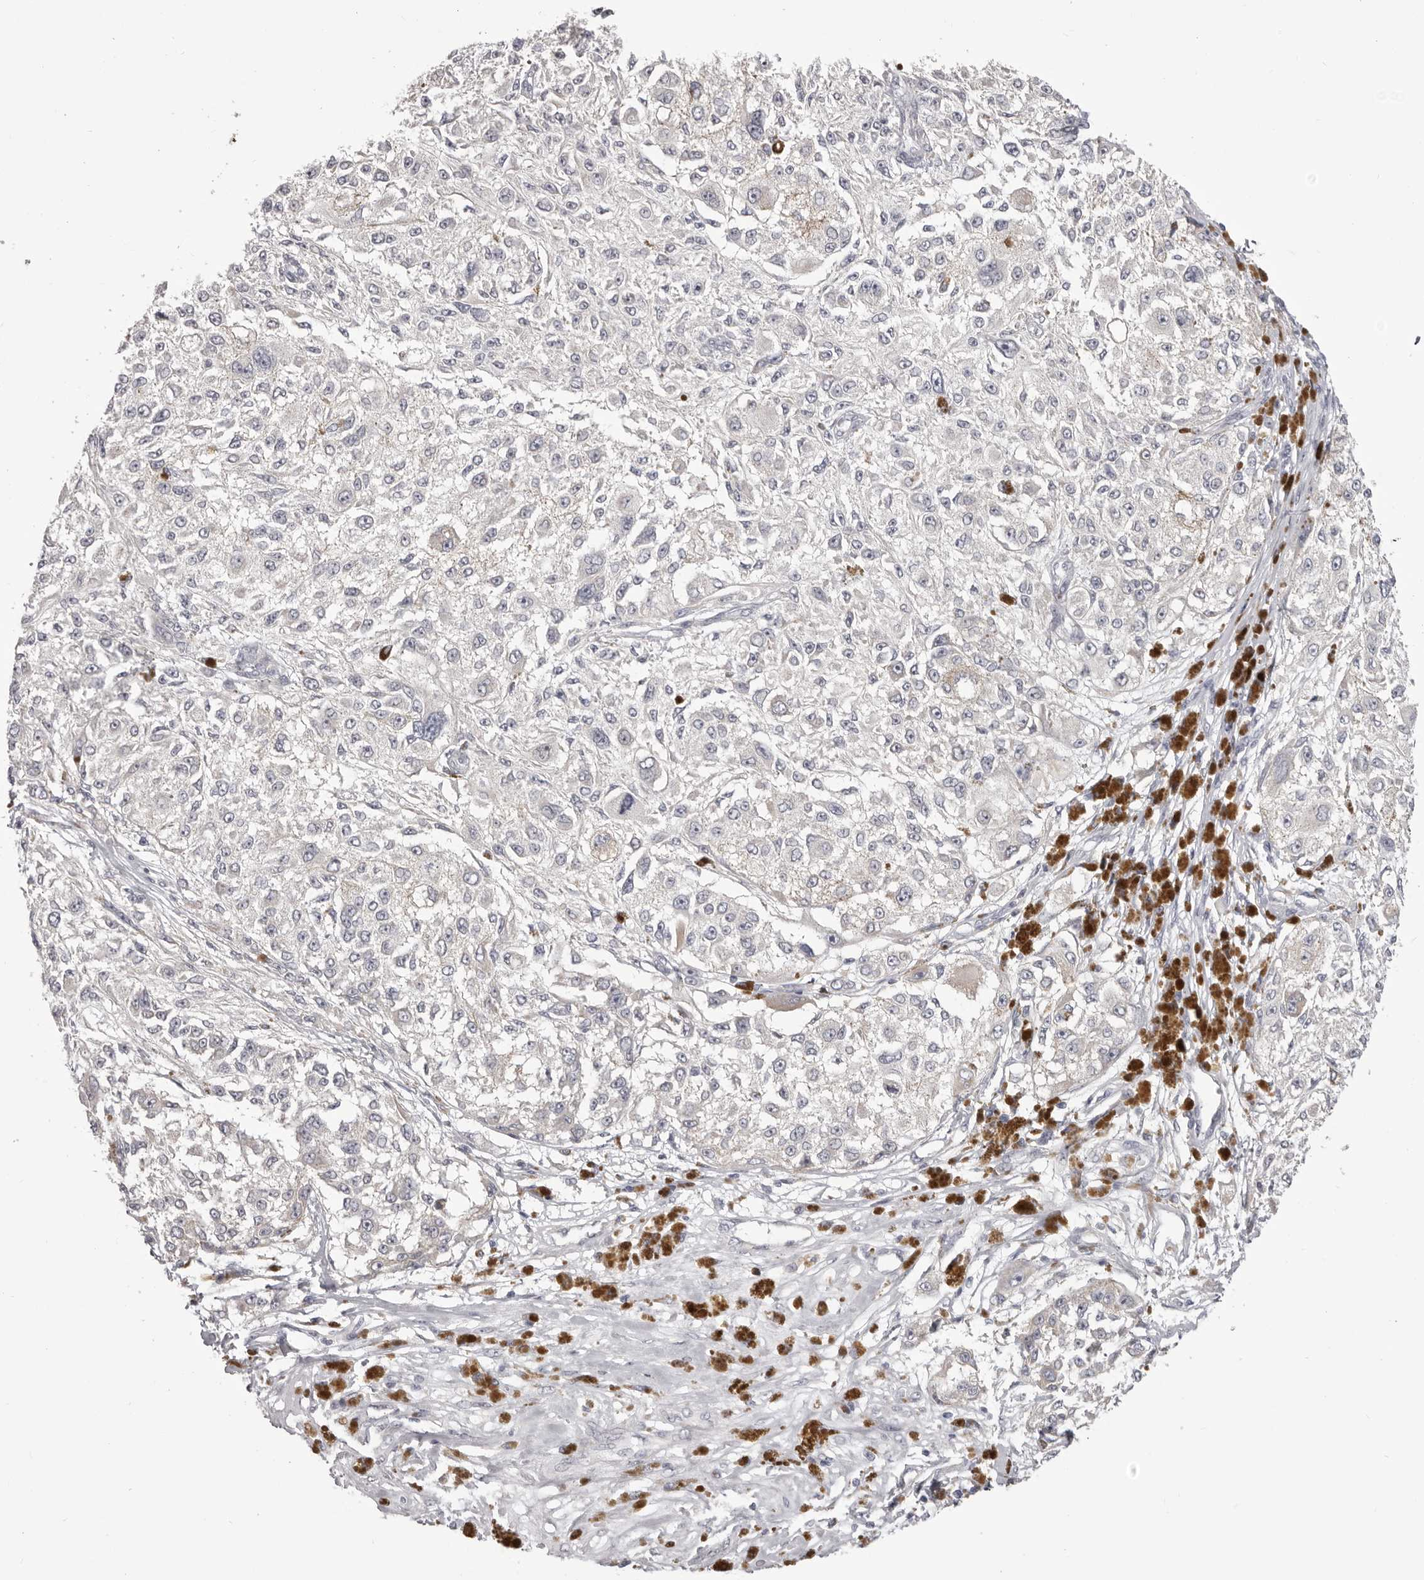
{"staining": {"intensity": "negative", "quantity": "none", "location": "none"}, "tissue": "melanoma", "cell_type": "Tumor cells", "image_type": "cancer", "snomed": [{"axis": "morphology", "description": "Necrosis, NOS"}, {"axis": "morphology", "description": "Malignant melanoma, NOS"}, {"axis": "topography", "description": "Skin"}], "caption": "Tumor cells are negative for brown protein staining in malignant melanoma.", "gene": "OTUD3", "patient": {"sex": "female", "age": 87}}